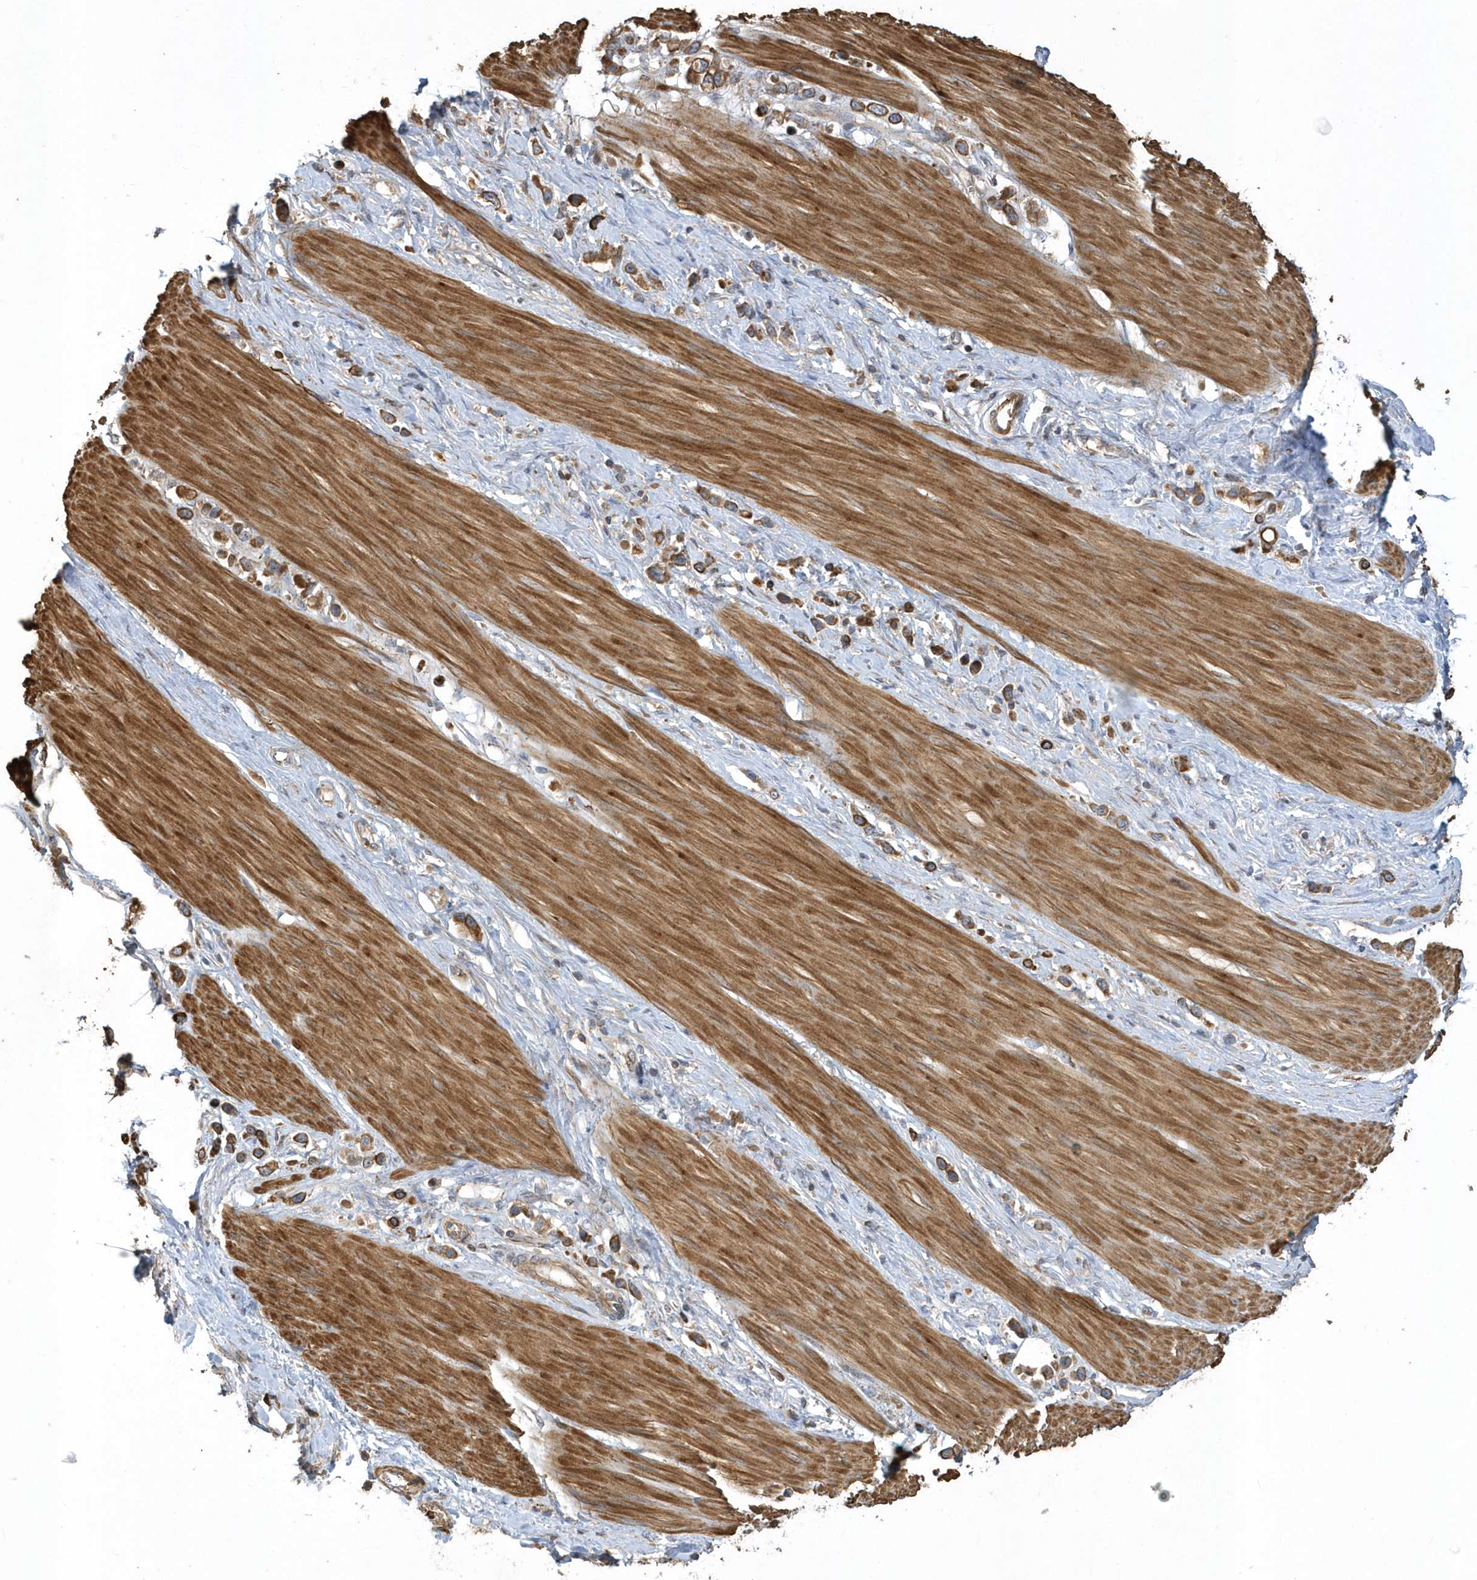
{"staining": {"intensity": "moderate", "quantity": ">75%", "location": "cytoplasmic/membranous"}, "tissue": "stomach cancer", "cell_type": "Tumor cells", "image_type": "cancer", "snomed": [{"axis": "morphology", "description": "Adenocarcinoma, NOS"}, {"axis": "topography", "description": "Stomach"}], "caption": "IHC micrograph of neoplastic tissue: stomach cancer stained using IHC demonstrates medium levels of moderate protein expression localized specifically in the cytoplasmic/membranous of tumor cells, appearing as a cytoplasmic/membranous brown color.", "gene": "SENP8", "patient": {"sex": "female", "age": 65}}